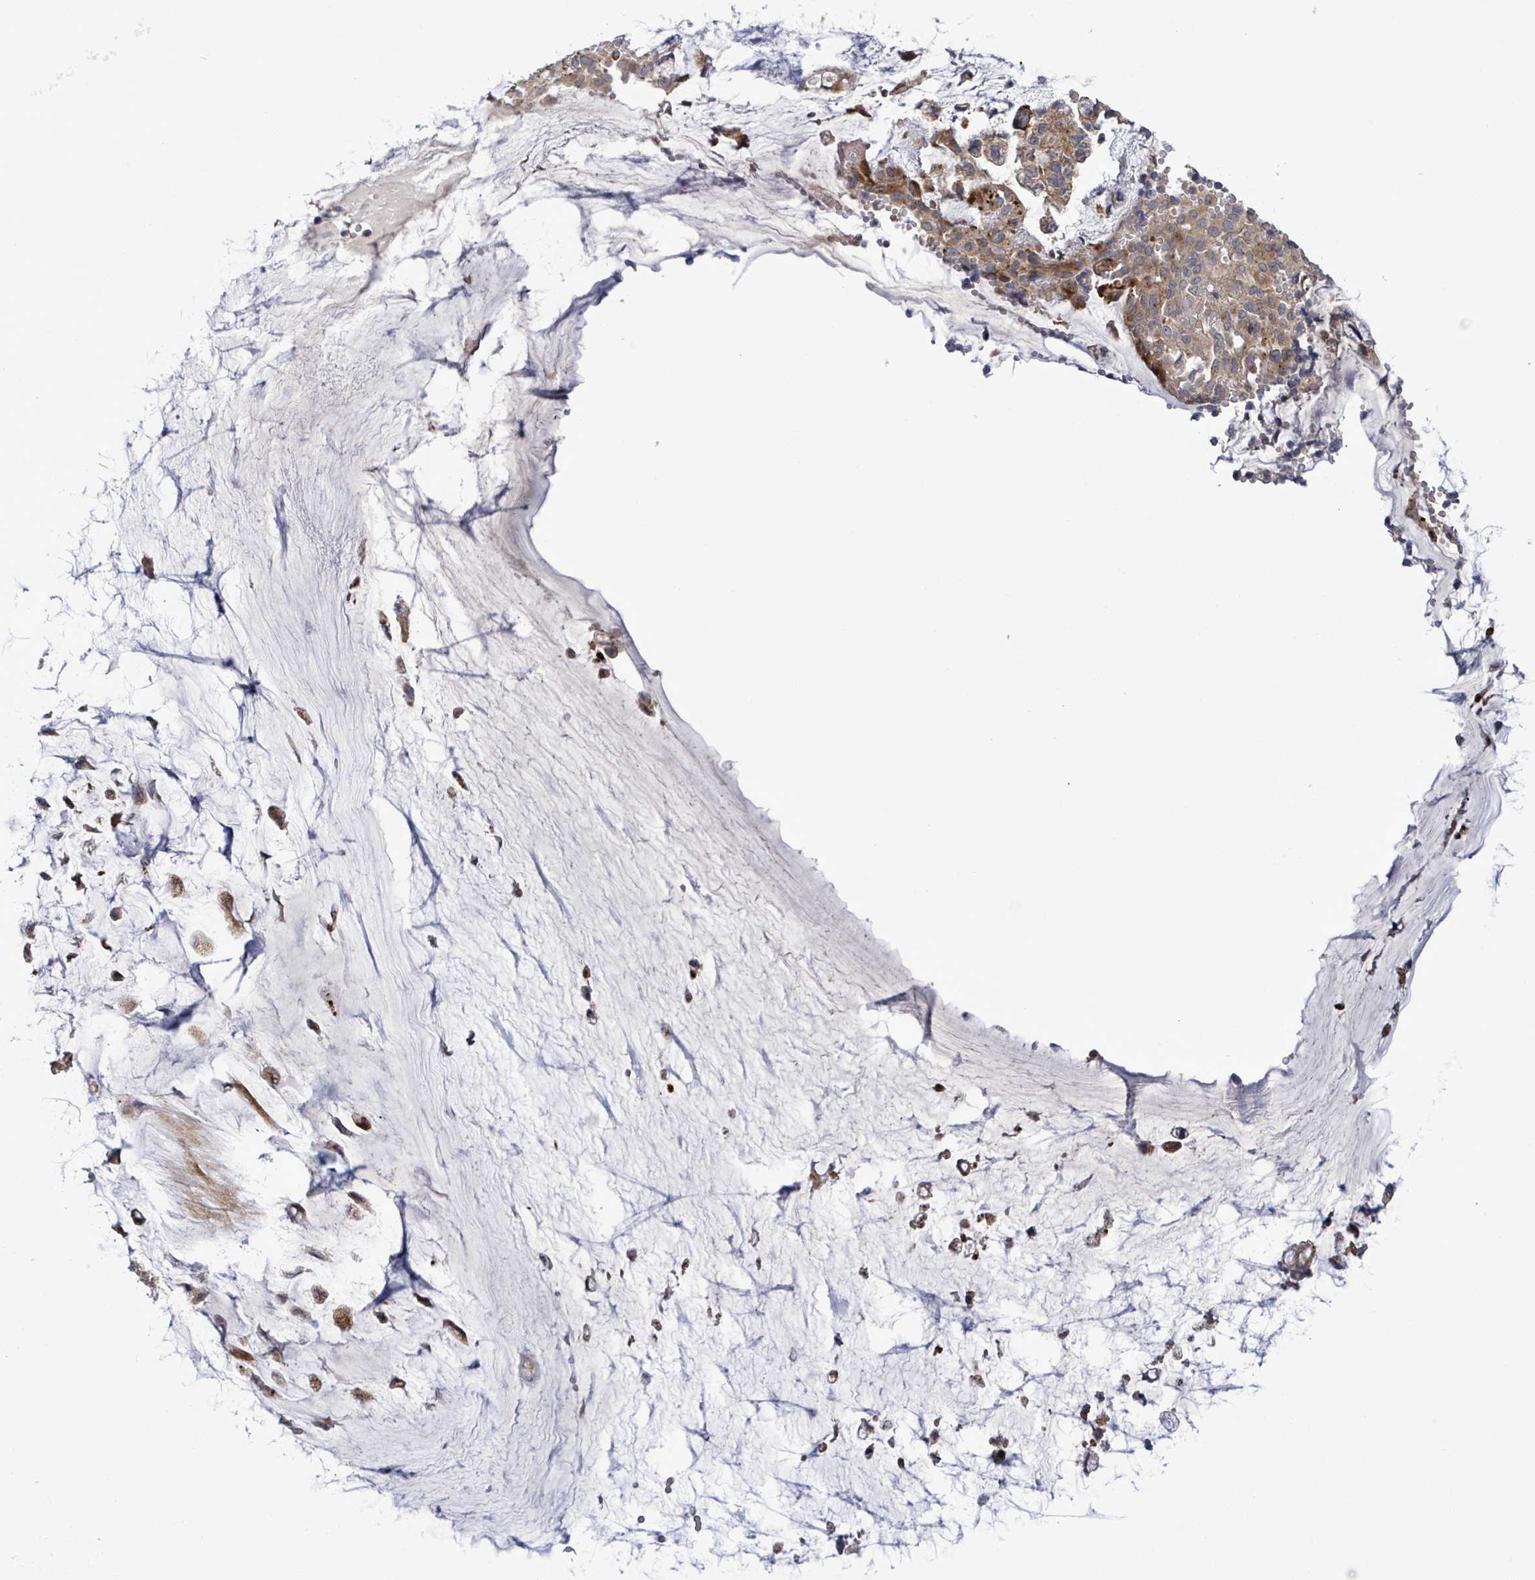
{"staining": {"intensity": "moderate", "quantity": ">75%", "location": "cytoplasmic/membranous"}, "tissue": "ovarian cancer", "cell_type": "Tumor cells", "image_type": "cancer", "snomed": [{"axis": "morphology", "description": "Cystadenocarcinoma, mucinous, NOS"}, {"axis": "topography", "description": "Ovary"}], "caption": "An image of human ovarian mucinous cystadenocarcinoma stained for a protein shows moderate cytoplasmic/membranous brown staining in tumor cells.", "gene": "DIPK2A", "patient": {"sex": "female", "age": 39}}